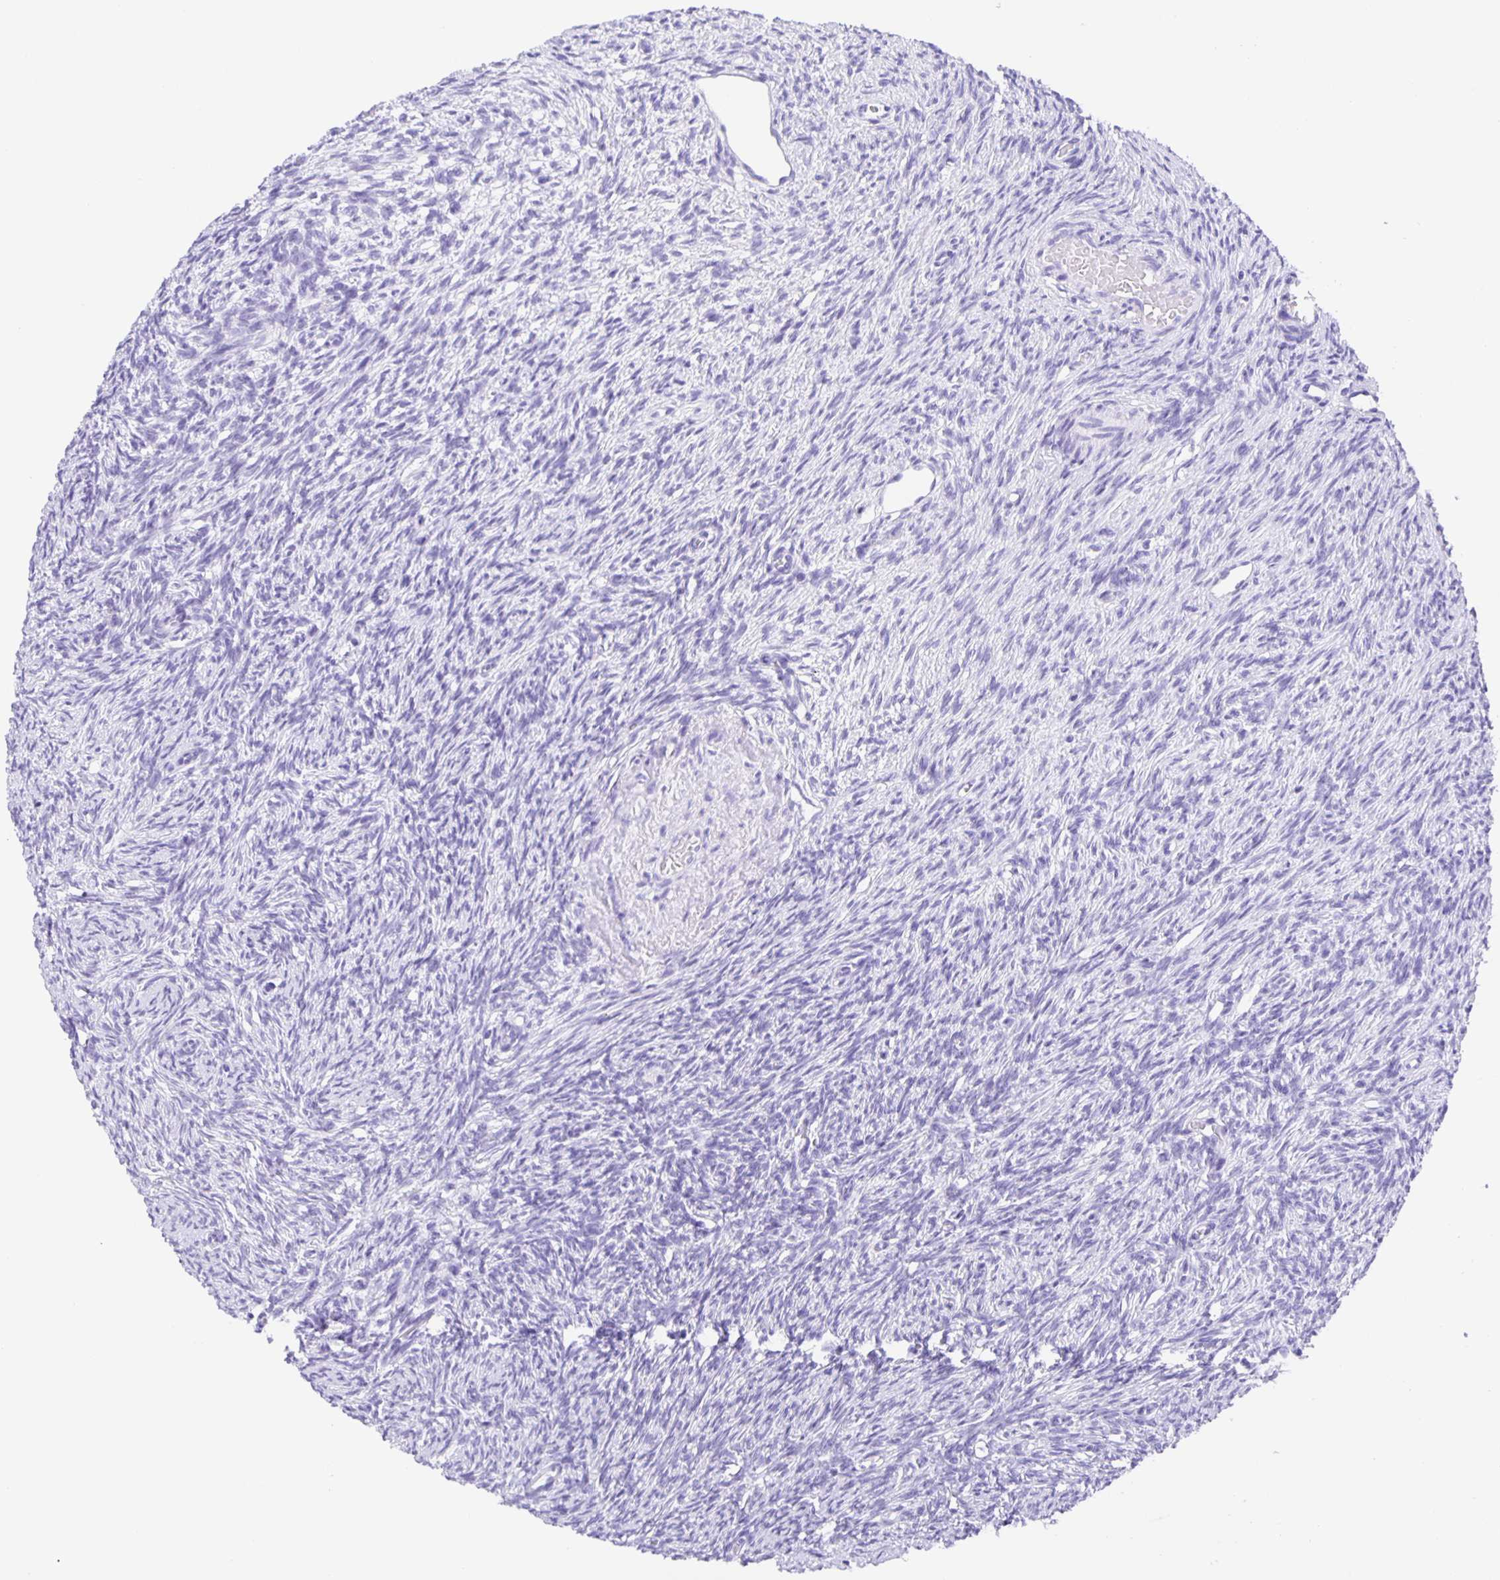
{"staining": {"intensity": "negative", "quantity": "none", "location": "none"}, "tissue": "ovary", "cell_type": "Ovarian stroma cells", "image_type": "normal", "snomed": [{"axis": "morphology", "description": "Normal tissue, NOS"}, {"axis": "topography", "description": "Ovary"}], "caption": "Unremarkable ovary was stained to show a protein in brown. There is no significant staining in ovarian stroma cells. (DAB immunohistochemistry, high magnification).", "gene": "GUCA2A", "patient": {"sex": "female", "age": 33}}